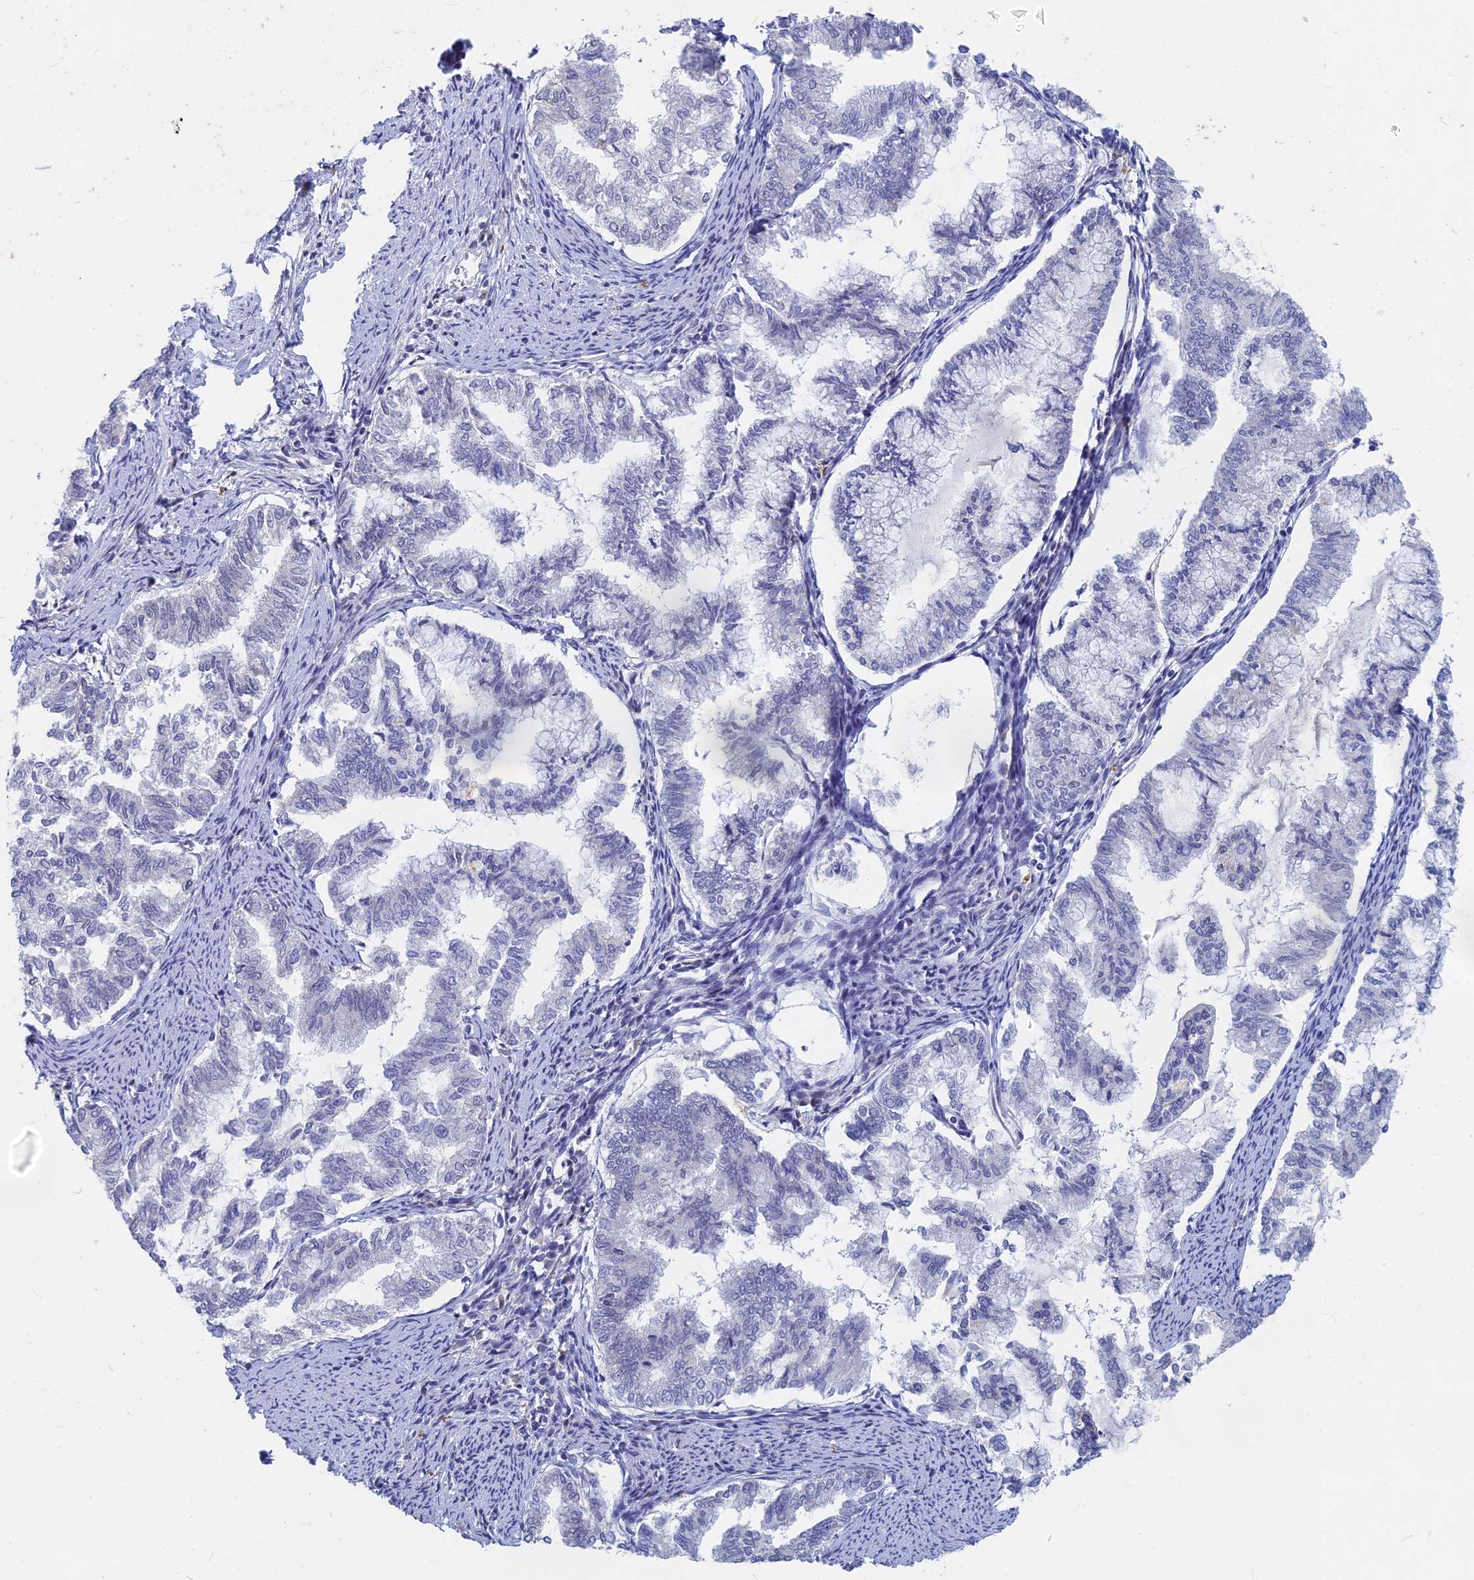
{"staining": {"intensity": "negative", "quantity": "none", "location": "none"}, "tissue": "endometrial cancer", "cell_type": "Tumor cells", "image_type": "cancer", "snomed": [{"axis": "morphology", "description": "Adenocarcinoma, NOS"}, {"axis": "topography", "description": "Endometrium"}], "caption": "Immunohistochemical staining of human endometrial cancer displays no significant staining in tumor cells.", "gene": "ACP7", "patient": {"sex": "female", "age": 79}}